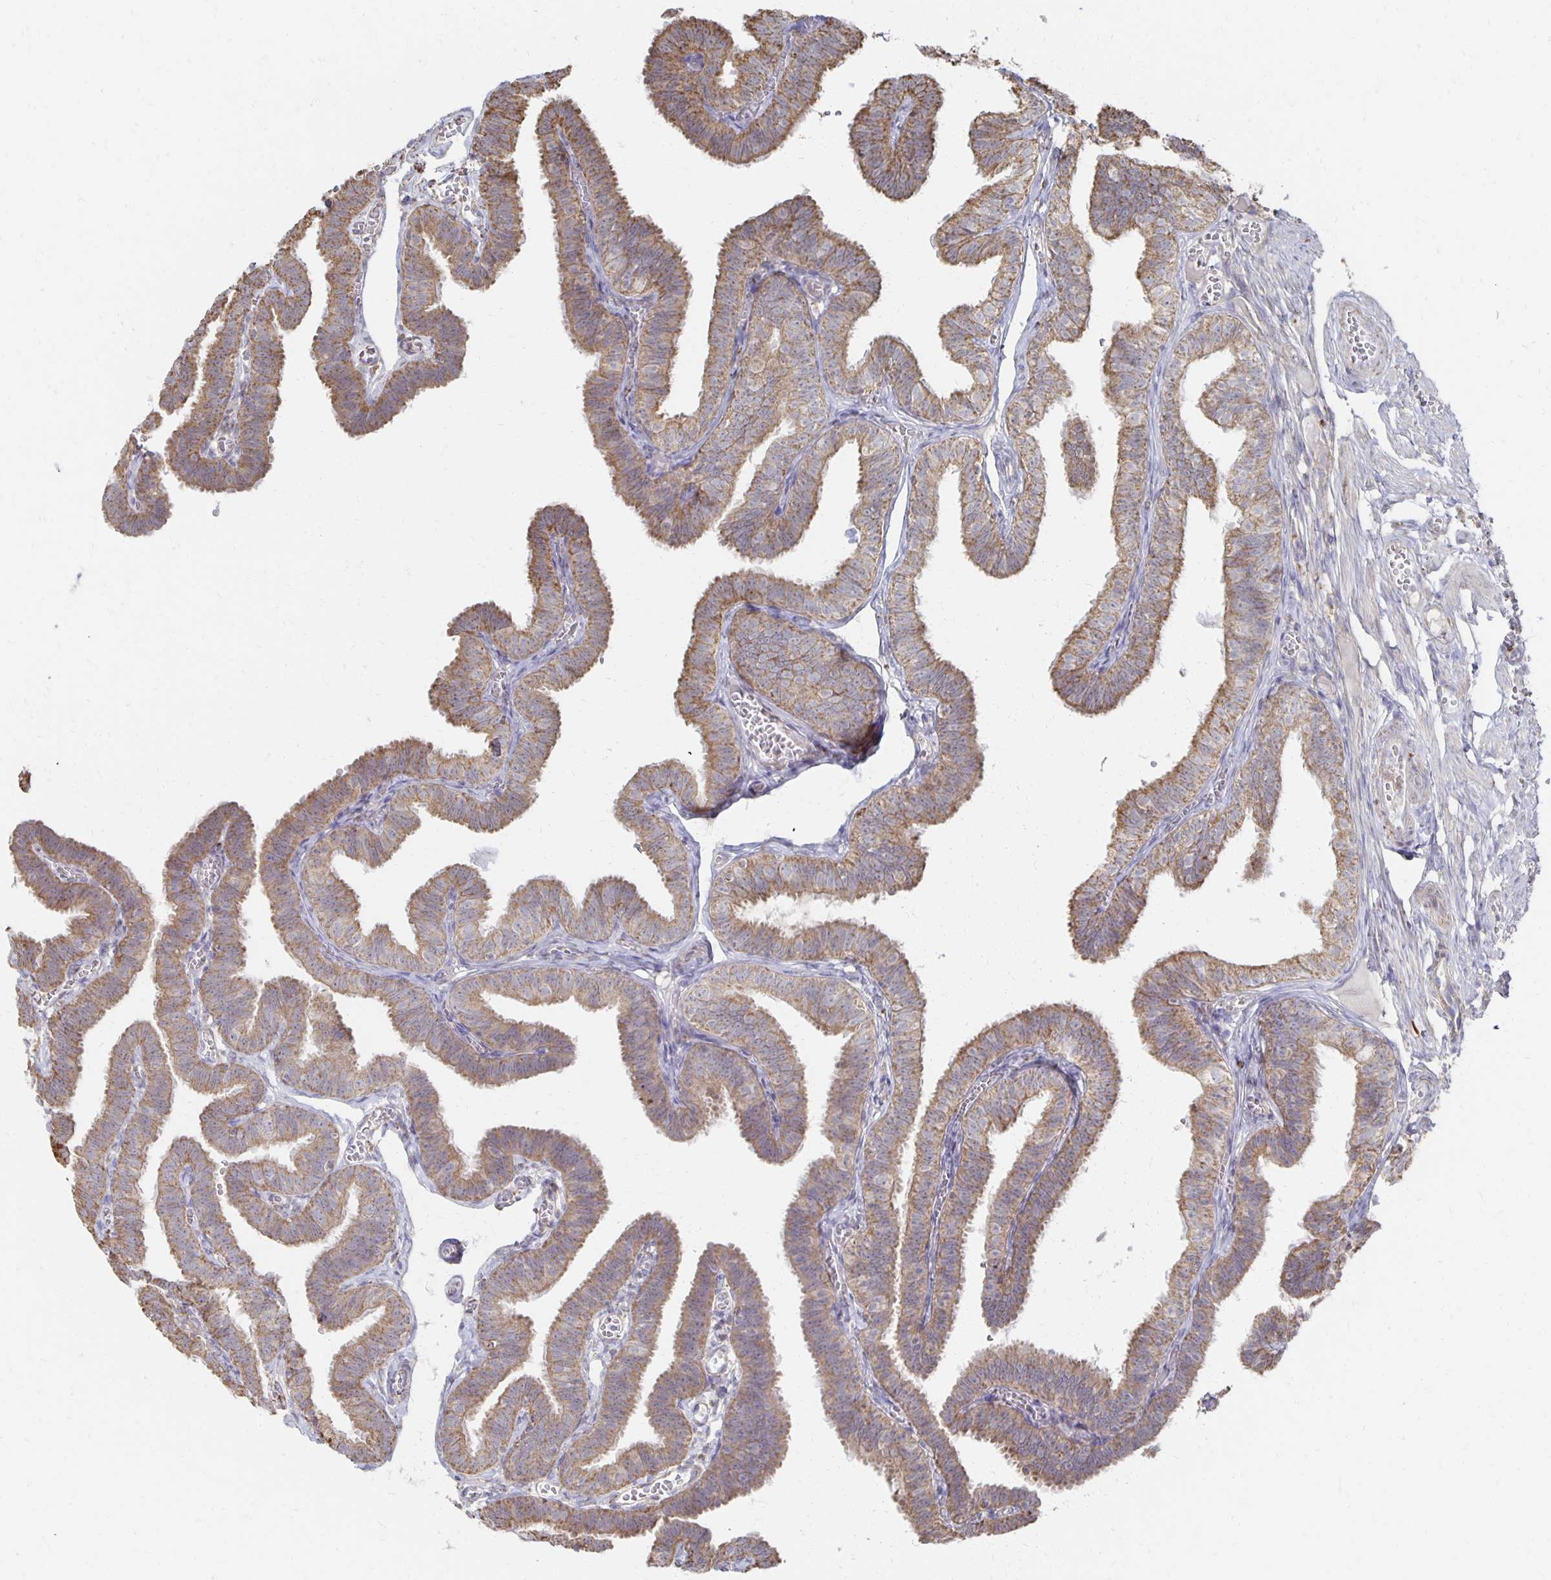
{"staining": {"intensity": "moderate", "quantity": ">75%", "location": "cytoplasmic/membranous"}, "tissue": "fallopian tube", "cell_type": "Glandular cells", "image_type": "normal", "snomed": [{"axis": "morphology", "description": "Normal tissue, NOS"}, {"axis": "topography", "description": "Fallopian tube"}], "caption": "Protein staining demonstrates moderate cytoplasmic/membranous expression in approximately >75% of glandular cells in unremarkable fallopian tube.", "gene": "NKX2", "patient": {"sex": "female", "age": 25}}